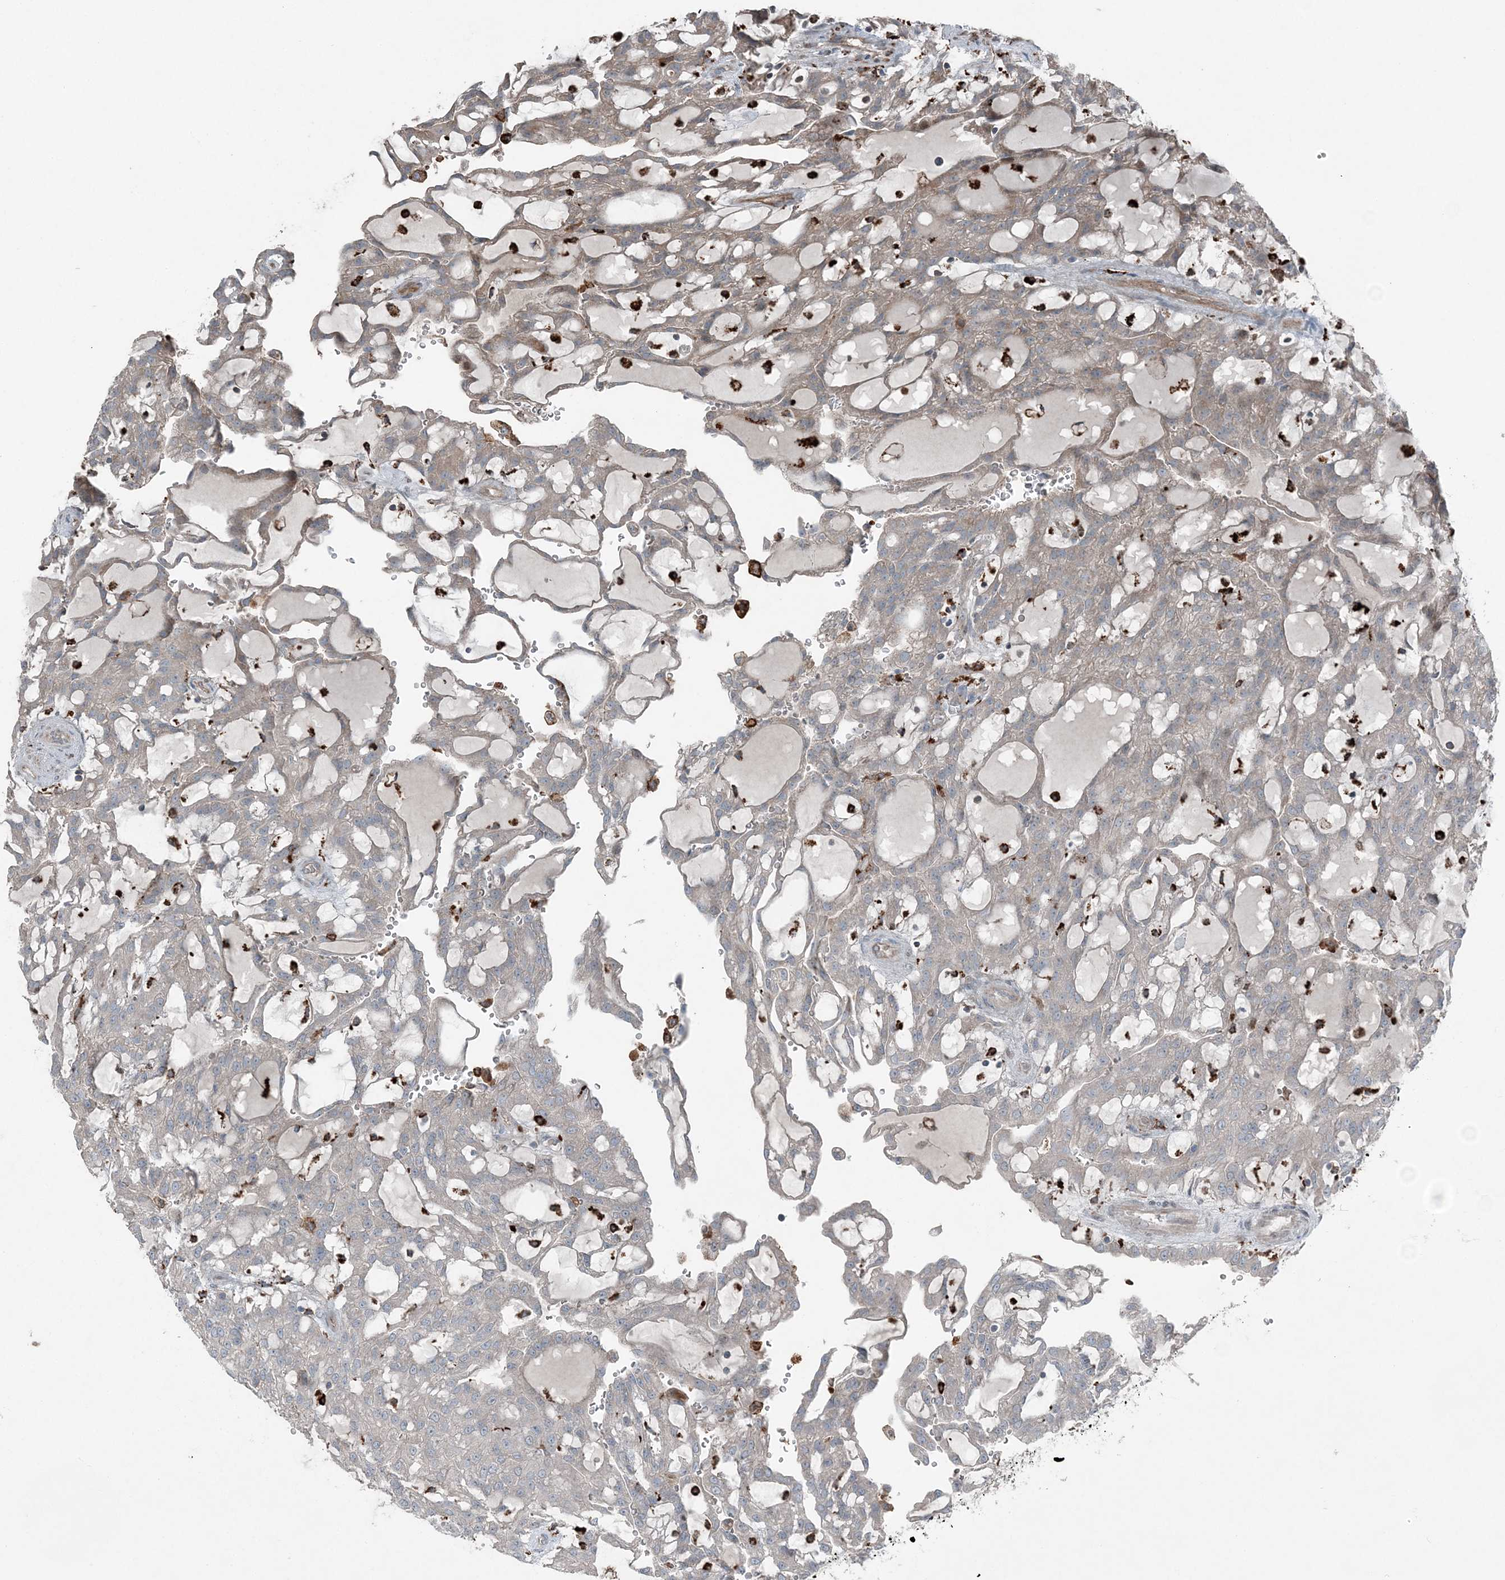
{"staining": {"intensity": "weak", "quantity": "25%-75%", "location": "cytoplasmic/membranous"}, "tissue": "renal cancer", "cell_type": "Tumor cells", "image_type": "cancer", "snomed": [{"axis": "morphology", "description": "Adenocarcinoma, NOS"}, {"axis": "topography", "description": "Kidney"}], "caption": "The histopathology image shows a brown stain indicating the presence of a protein in the cytoplasmic/membranous of tumor cells in renal cancer.", "gene": "KY", "patient": {"sex": "male", "age": 63}}